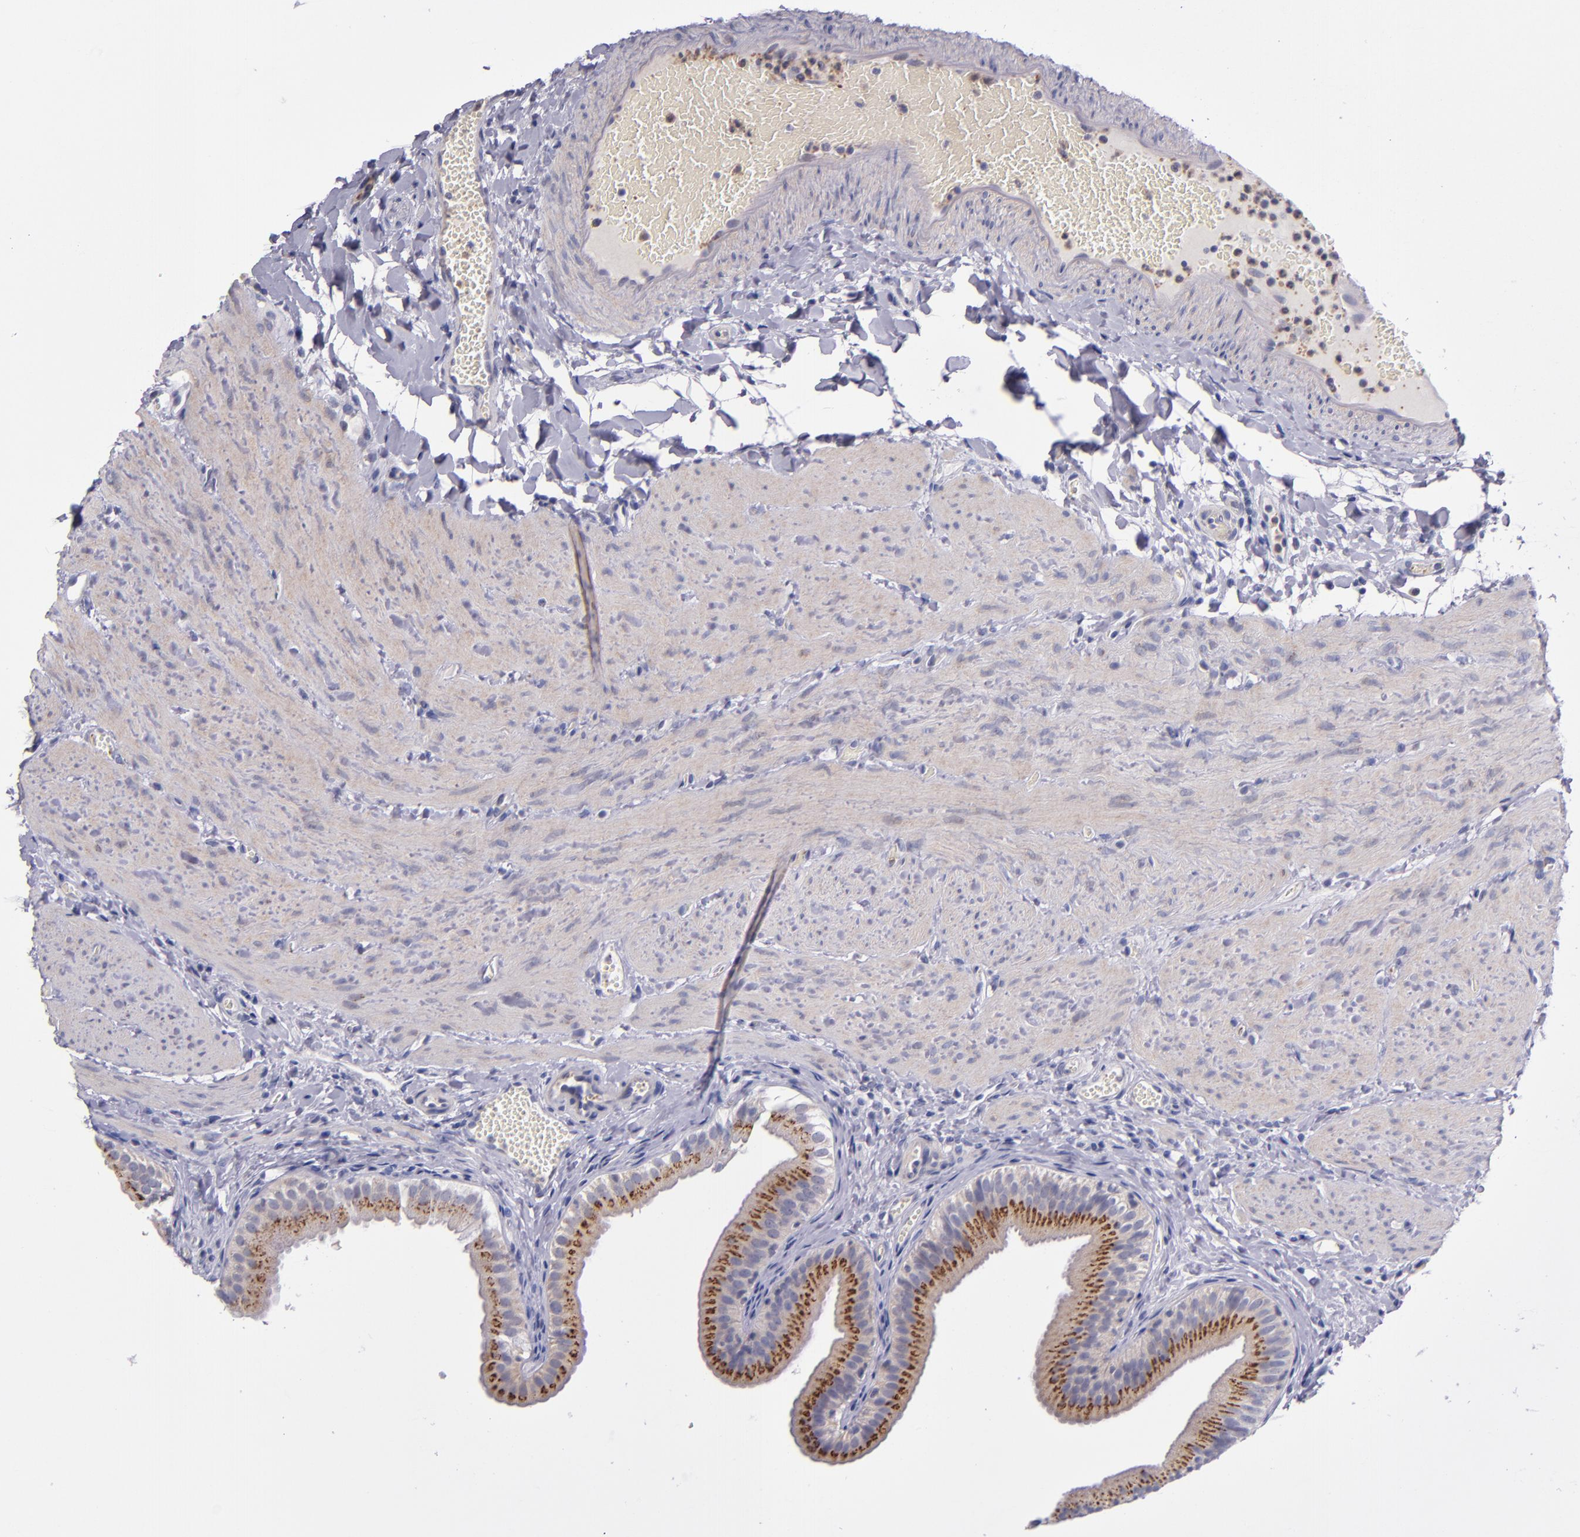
{"staining": {"intensity": "strong", "quantity": ">75%", "location": "cytoplasmic/membranous"}, "tissue": "gallbladder", "cell_type": "Glandular cells", "image_type": "normal", "snomed": [{"axis": "morphology", "description": "Normal tissue, NOS"}, {"axis": "topography", "description": "Gallbladder"}], "caption": "Immunohistochemical staining of unremarkable gallbladder shows high levels of strong cytoplasmic/membranous expression in approximately >75% of glandular cells.", "gene": "RAB41", "patient": {"sex": "female", "age": 24}}